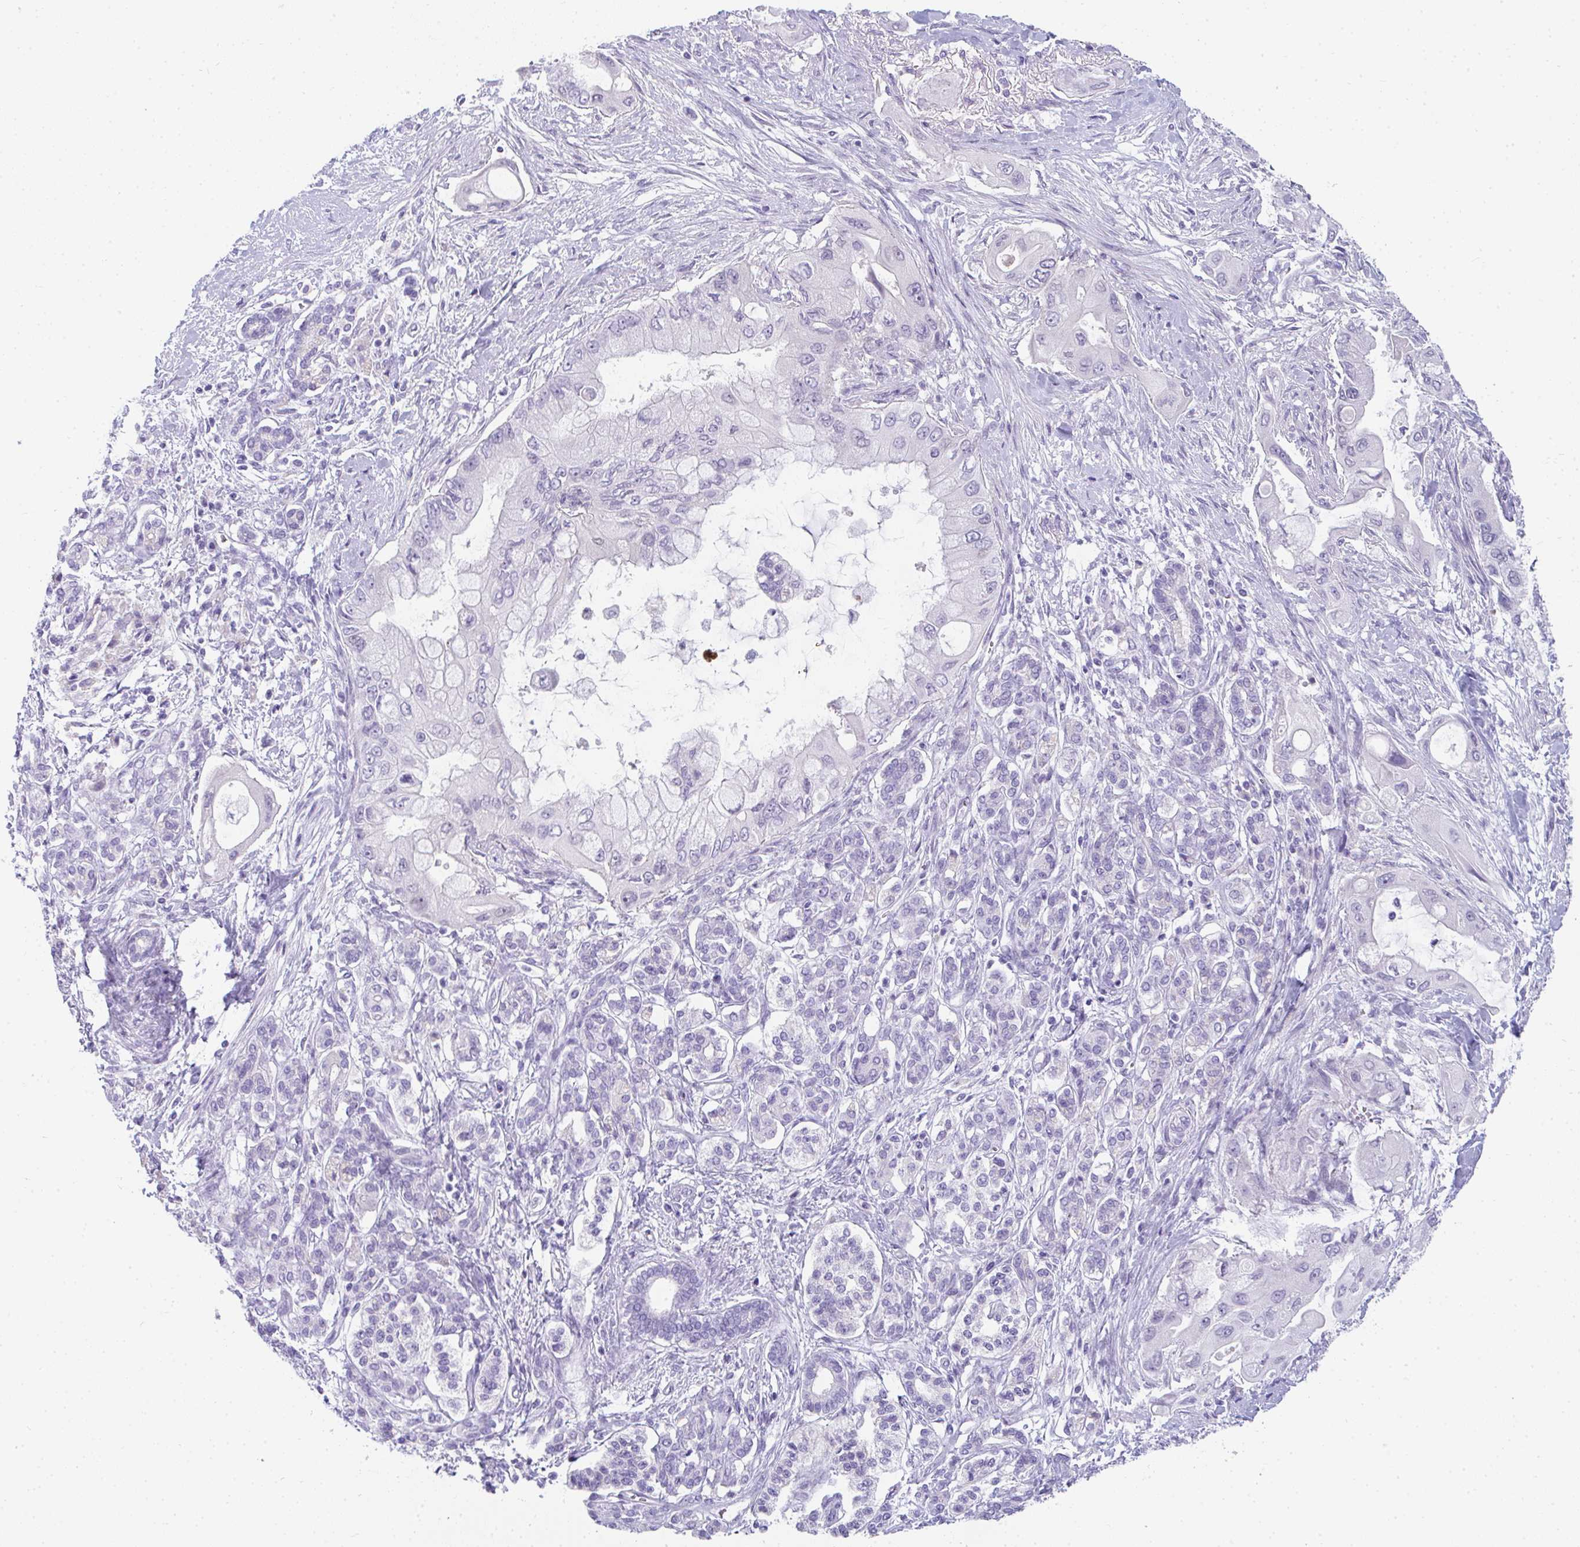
{"staining": {"intensity": "negative", "quantity": "none", "location": "none"}, "tissue": "pancreatic cancer", "cell_type": "Tumor cells", "image_type": "cancer", "snomed": [{"axis": "morphology", "description": "Adenocarcinoma, NOS"}, {"axis": "topography", "description": "Pancreas"}], "caption": "Protein analysis of adenocarcinoma (pancreatic) reveals no significant staining in tumor cells.", "gene": "TTC30B", "patient": {"sex": "male", "age": 57}}